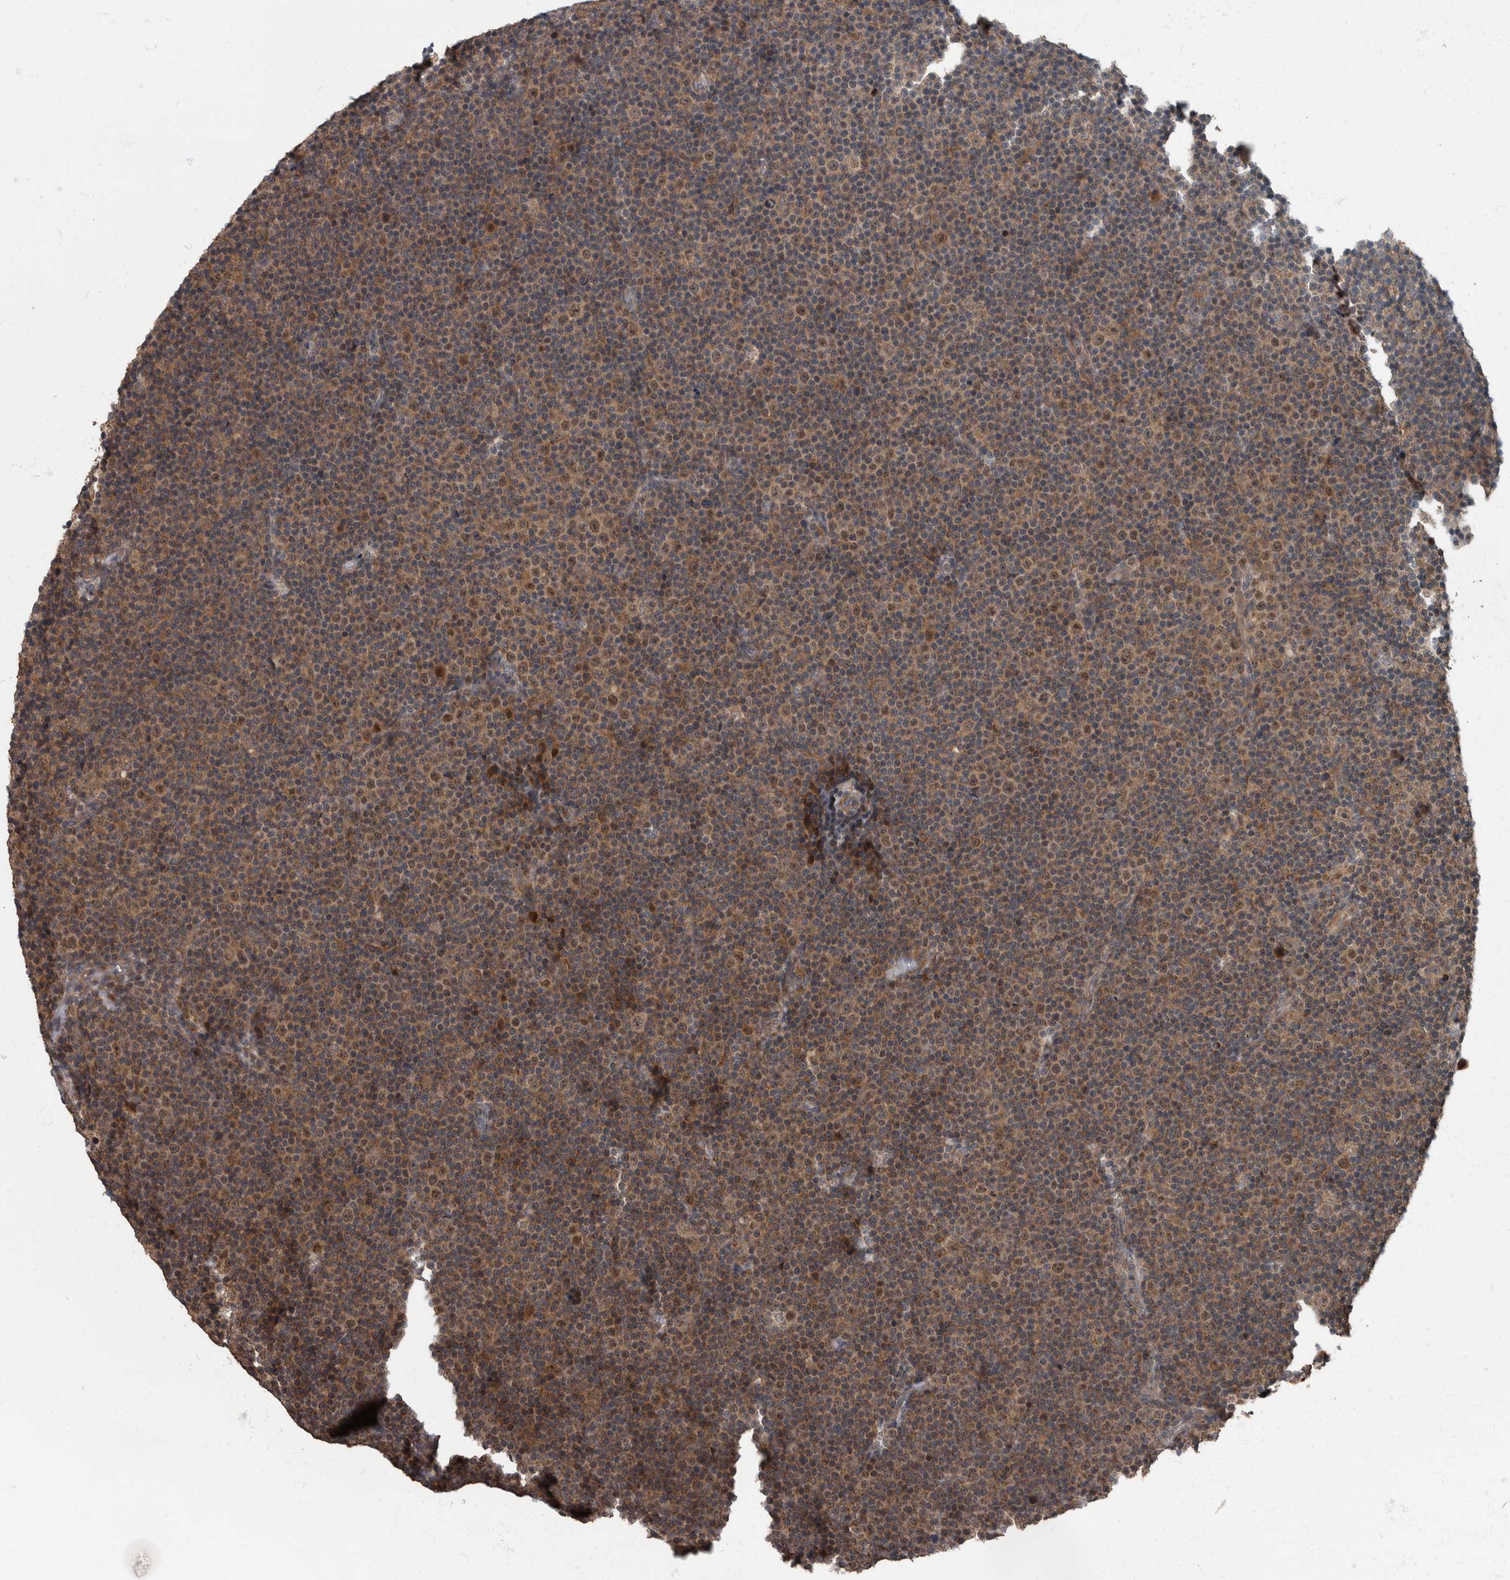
{"staining": {"intensity": "moderate", "quantity": ">75%", "location": "cytoplasmic/membranous,nuclear"}, "tissue": "lymphoma", "cell_type": "Tumor cells", "image_type": "cancer", "snomed": [{"axis": "morphology", "description": "Malignant lymphoma, non-Hodgkin's type, Low grade"}, {"axis": "topography", "description": "Lymph node"}], "caption": "Tumor cells display moderate cytoplasmic/membranous and nuclear positivity in about >75% of cells in malignant lymphoma, non-Hodgkin's type (low-grade). The protein is stained brown, and the nuclei are stained in blue (DAB IHC with brightfield microscopy, high magnification).", "gene": "RABGGTB", "patient": {"sex": "female", "age": 67}}